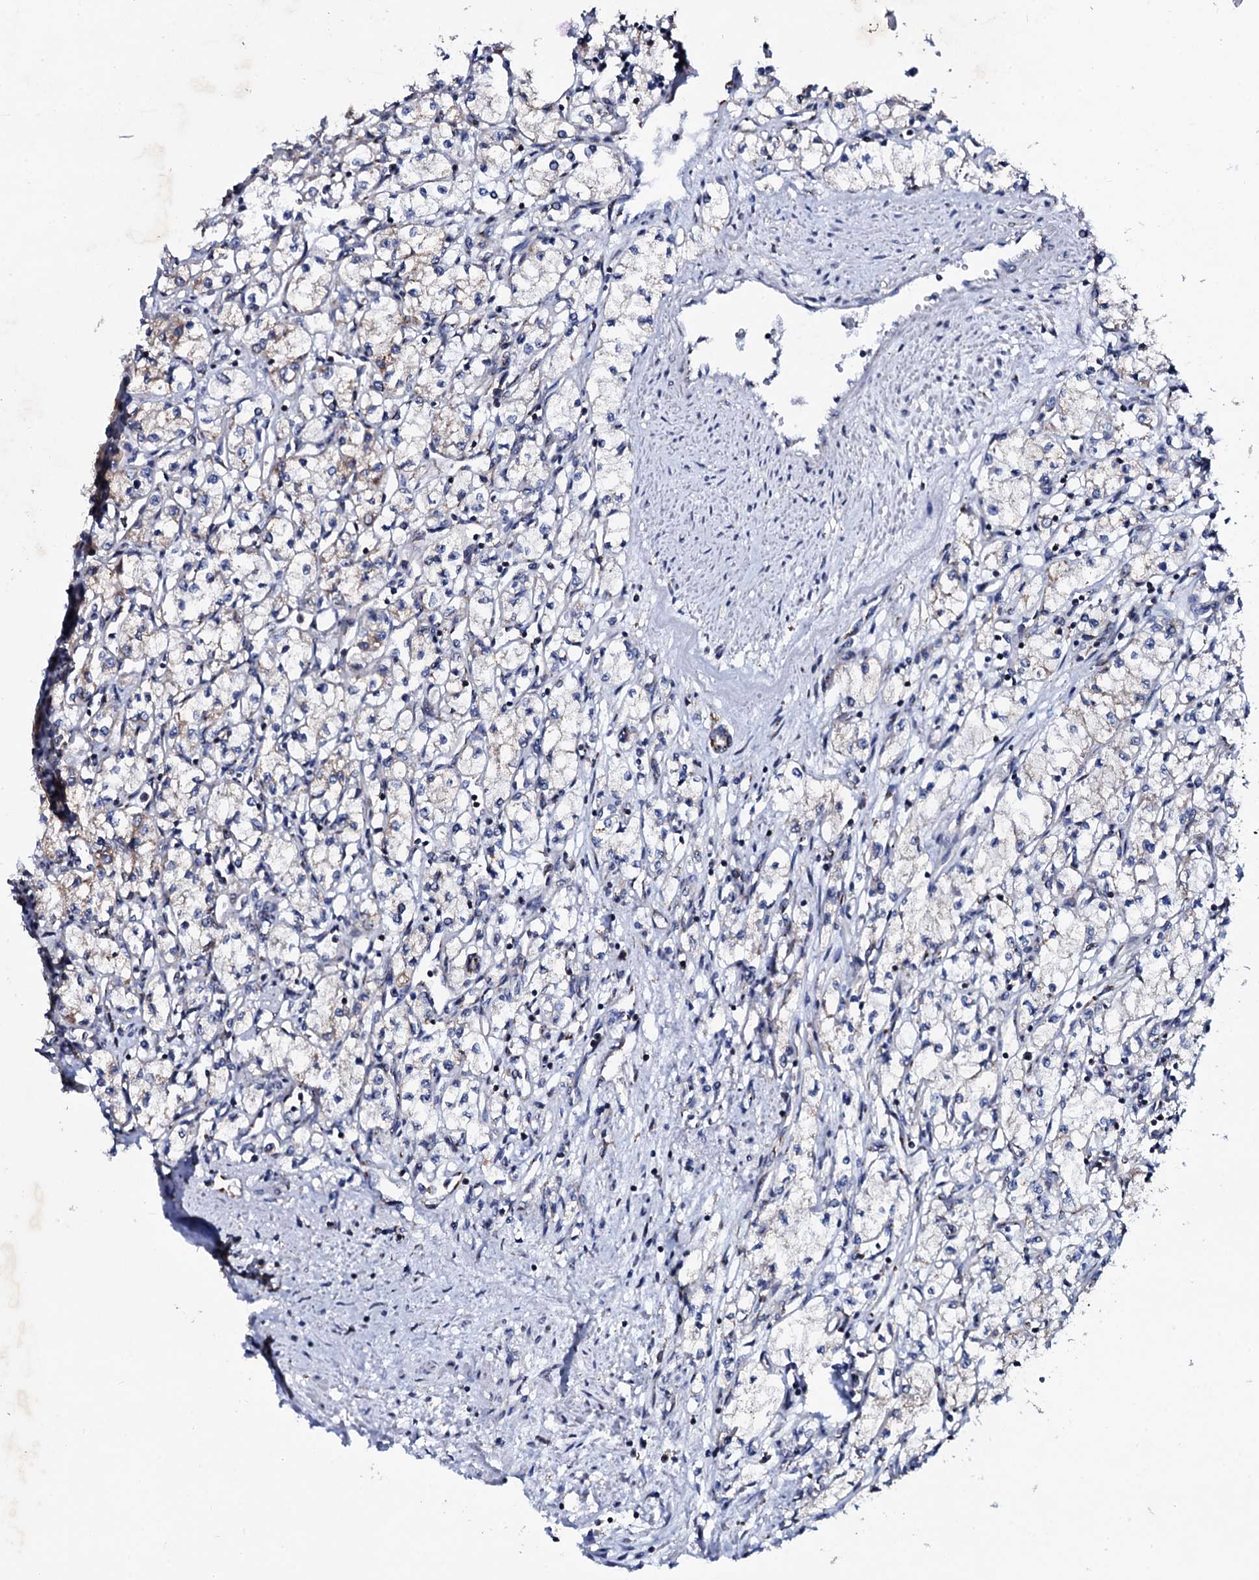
{"staining": {"intensity": "negative", "quantity": "none", "location": "none"}, "tissue": "renal cancer", "cell_type": "Tumor cells", "image_type": "cancer", "snomed": [{"axis": "morphology", "description": "Adenocarcinoma, NOS"}, {"axis": "topography", "description": "Kidney"}], "caption": "DAB (3,3'-diaminobenzidine) immunohistochemical staining of human renal cancer (adenocarcinoma) demonstrates no significant expression in tumor cells.", "gene": "PLET1", "patient": {"sex": "male", "age": 59}}